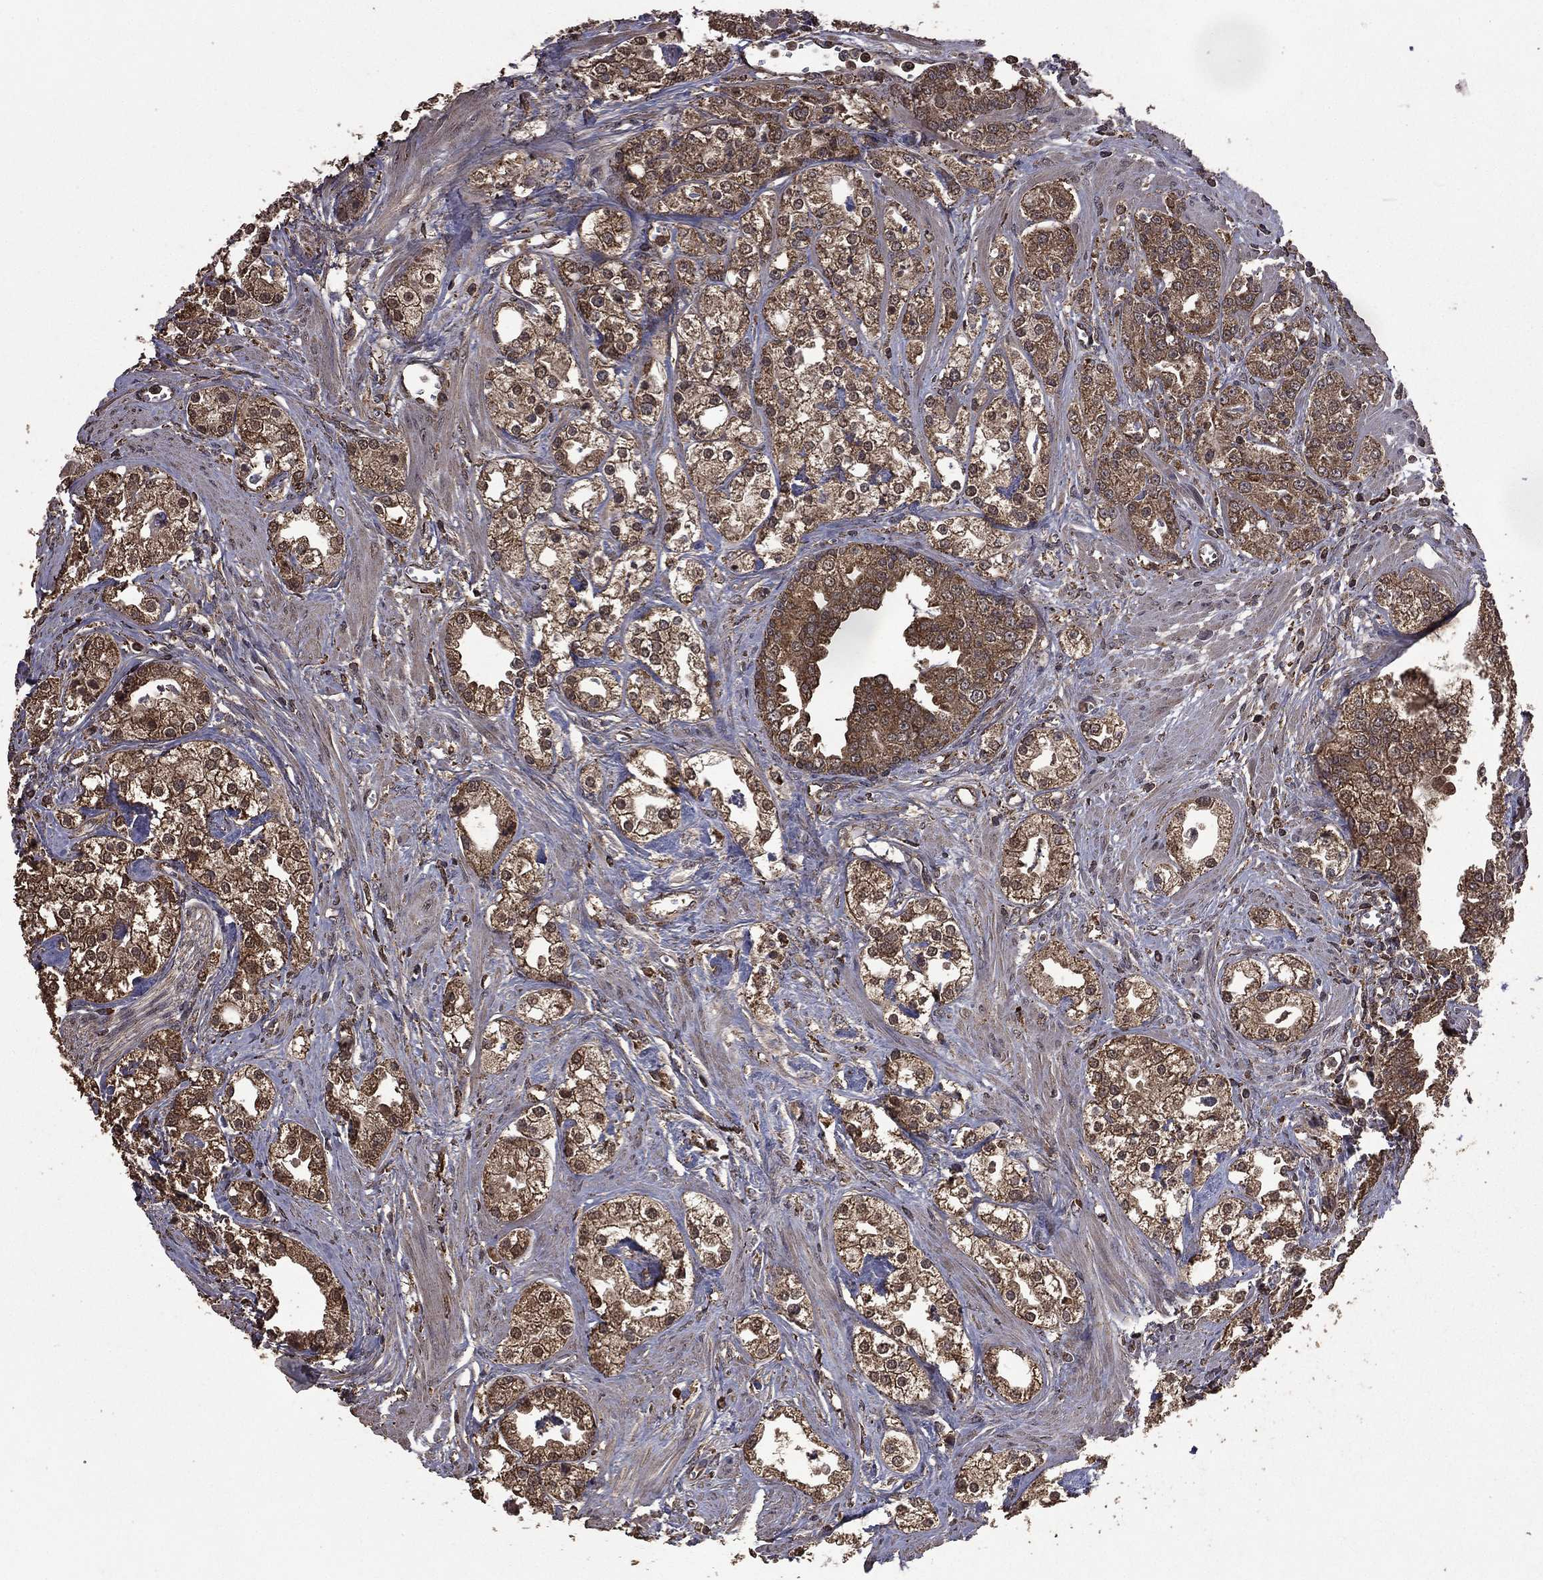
{"staining": {"intensity": "weak", "quantity": ">75%", "location": "cytoplasmic/membranous"}, "tissue": "prostate cancer", "cell_type": "Tumor cells", "image_type": "cancer", "snomed": [{"axis": "morphology", "description": "Adenocarcinoma, NOS"}, {"axis": "topography", "description": "Prostate and seminal vesicle, NOS"}, {"axis": "topography", "description": "Prostate"}], "caption": "Brown immunohistochemical staining in prostate adenocarcinoma reveals weak cytoplasmic/membranous expression in approximately >75% of tumor cells.", "gene": "BIRC6", "patient": {"sex": "male", "age": 62}}